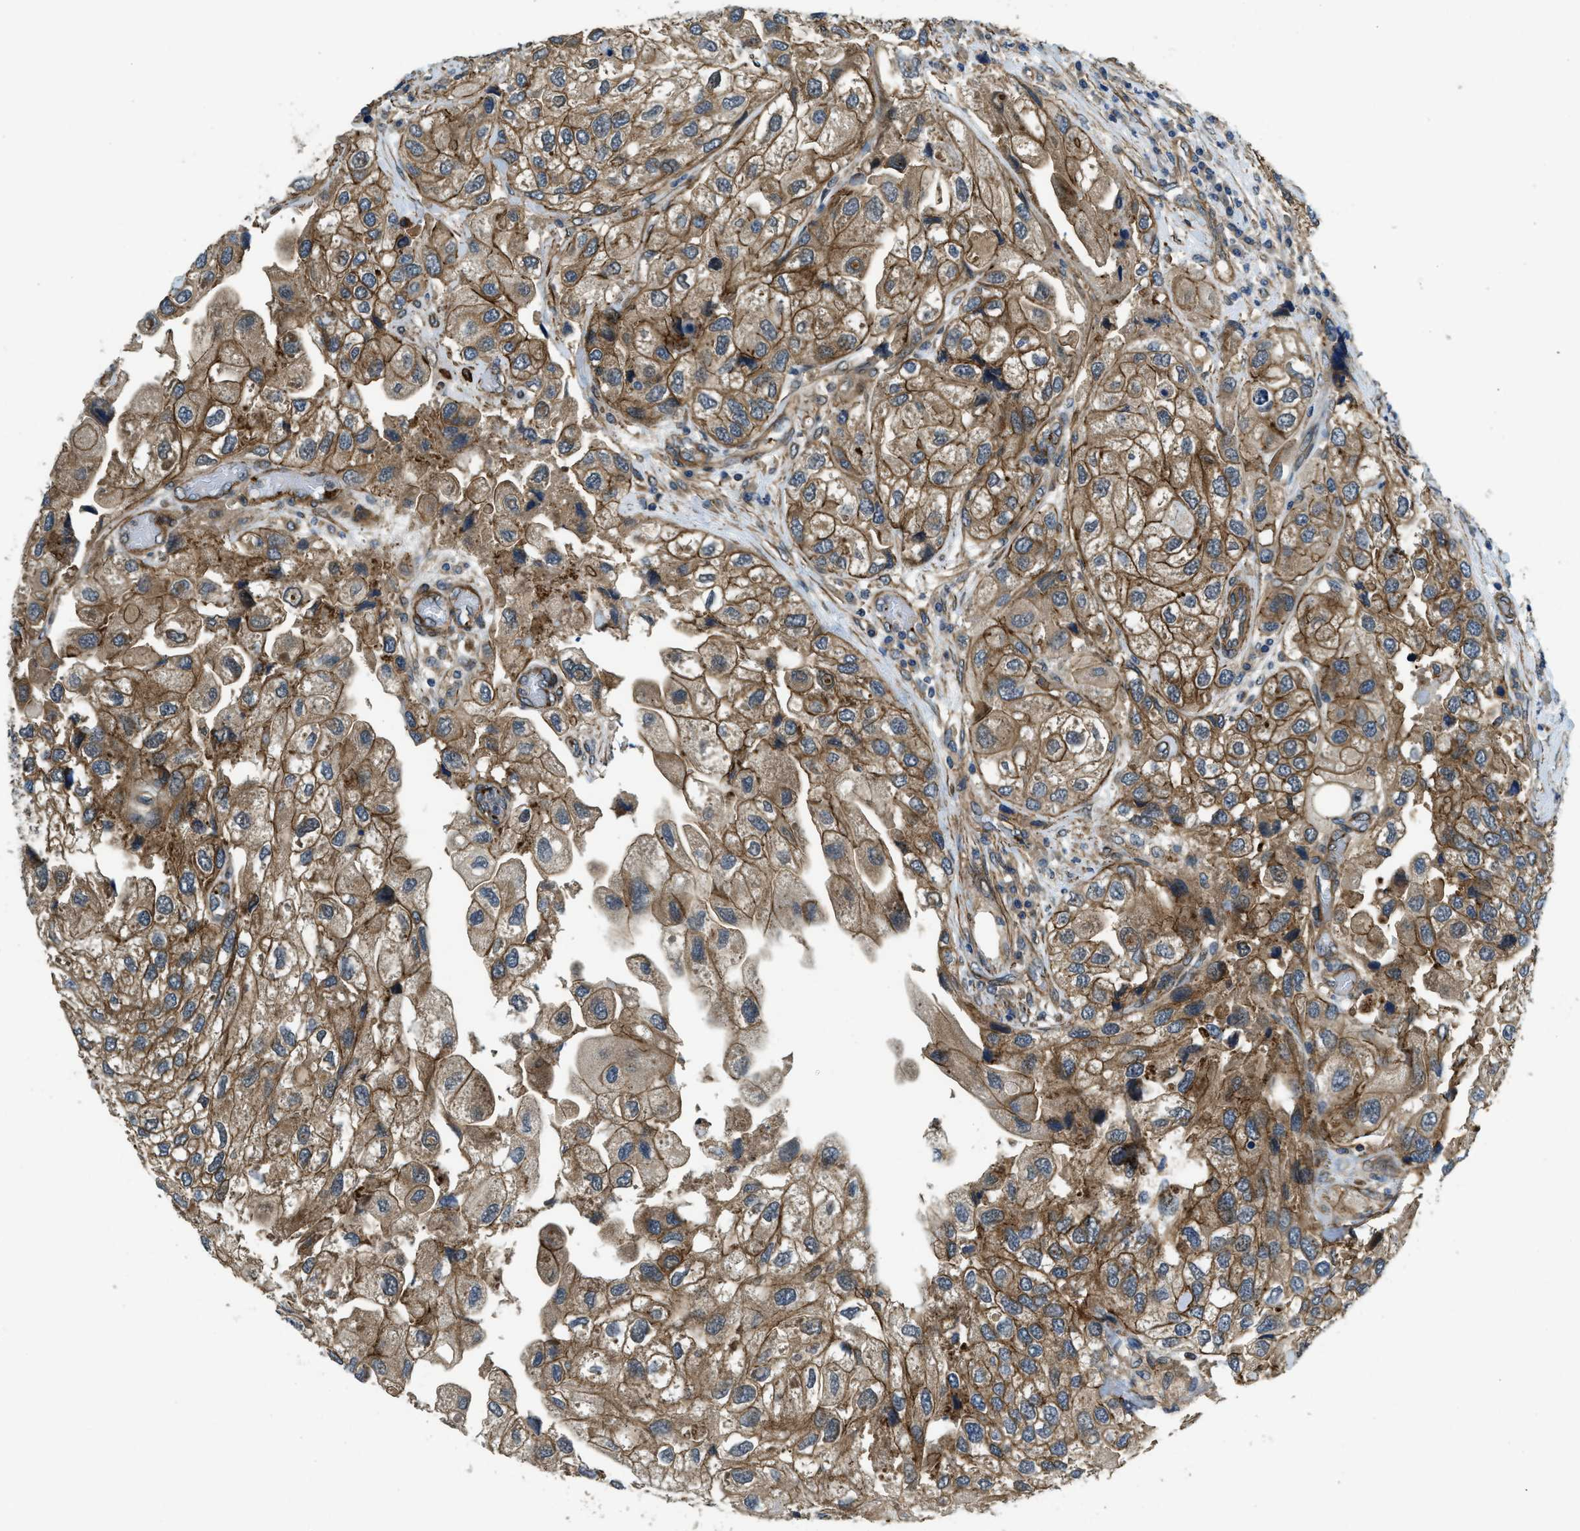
{"staining": {"intensity": "strong", "quantity": ">75%", "location": "cytoplasmic/membranous"}, "tissue": "urothelial cancer", "cell_type": "Tumor cells", "image_type": "cancer", "snomed": [{"axis": "morphology", "description": "Urothelial carcinoma, High grade"}, {"axis": "topography", "description": "Urinary bladder"}], "caption": "This is an image of immunohistochemistry staining of urothelial cancer, which shows strong staining in the cytoplasmic/membranous of tumor cells.", "gene": "CGN", "patient": {"sex": "female", "age": 64}}